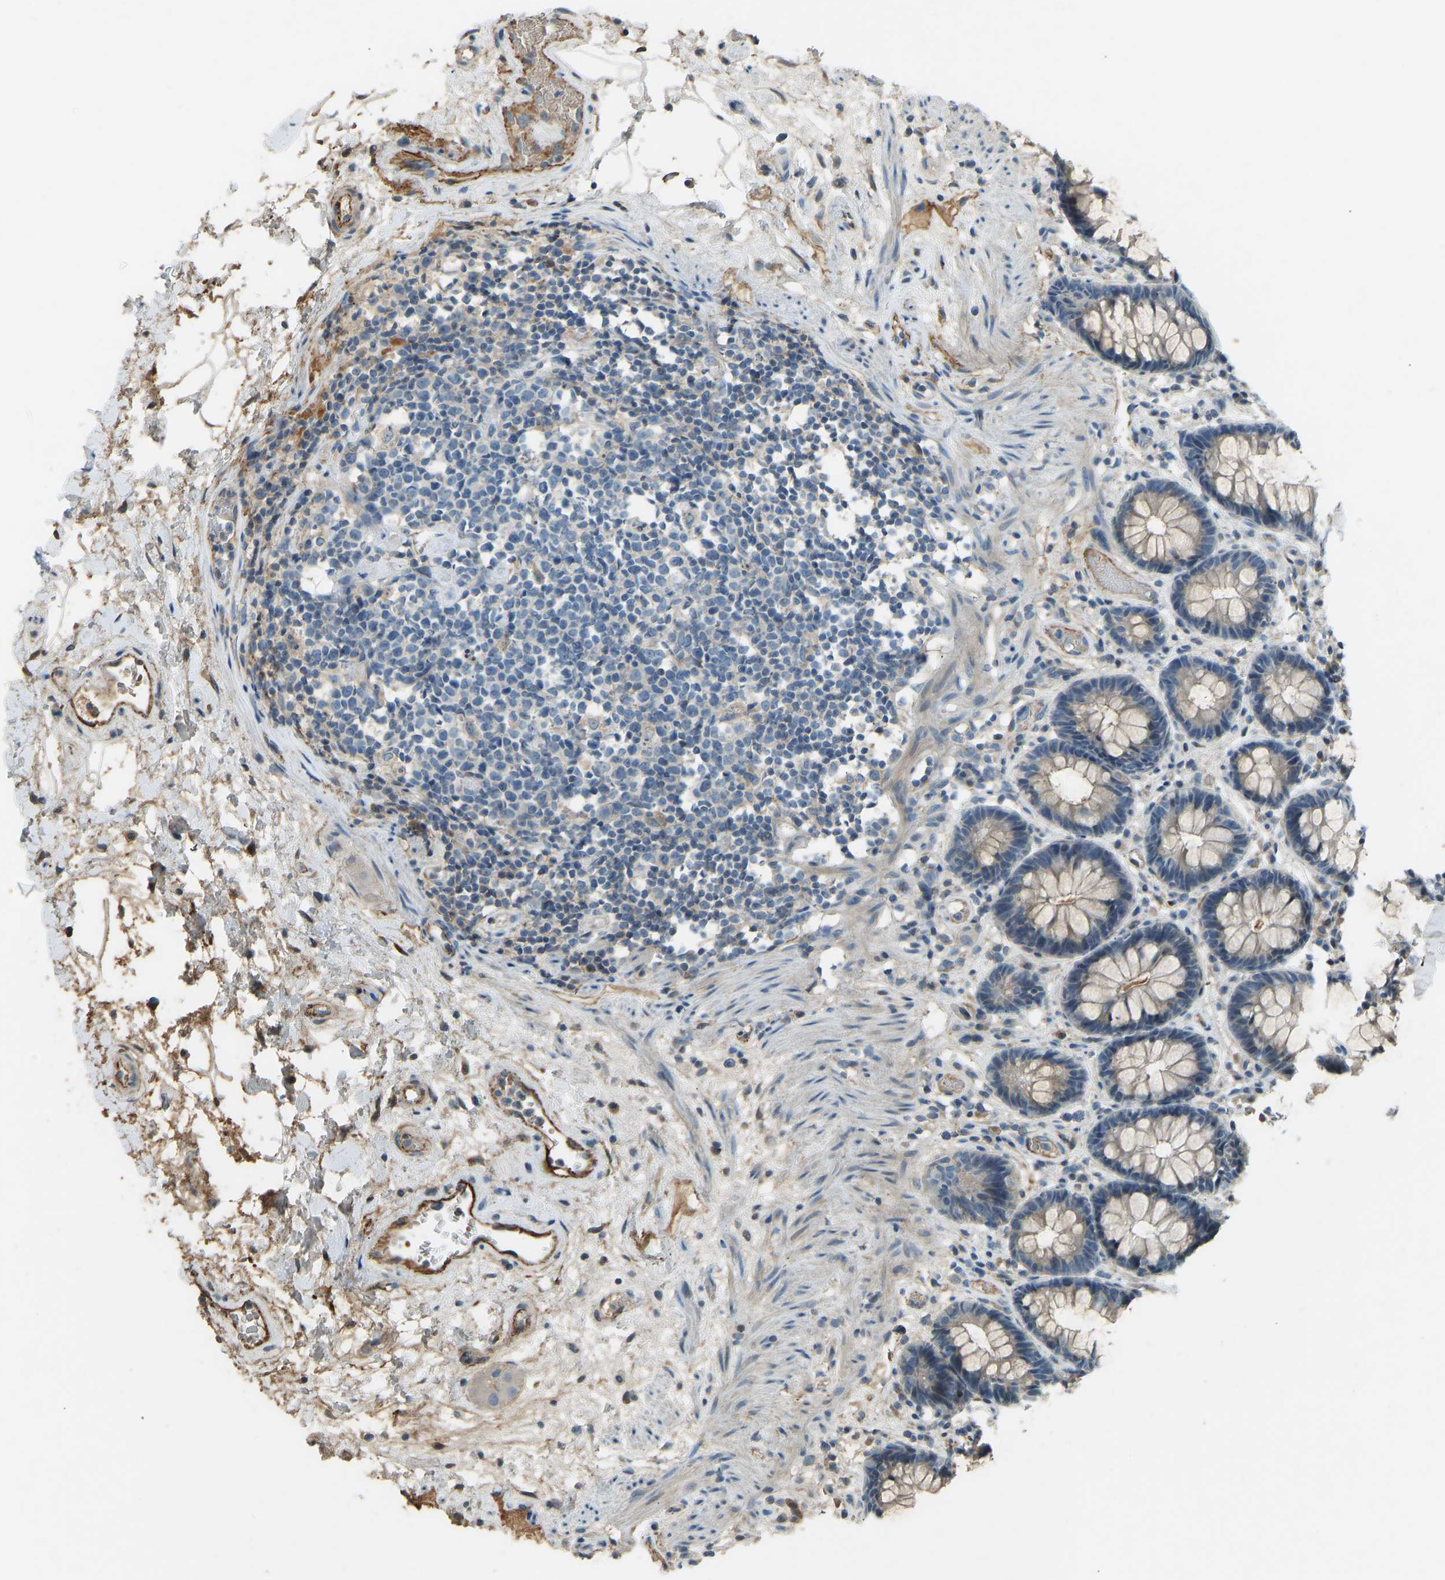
{"staining": {"intensity": "weak", "quantity": ">75%", "location": "cytoplasmic/membranous"}, "tissue": "rectum", "cell_type": "Glandular cells", "image_type": "normal", "snomed": [{"axis": "morphology", "description": "Normal tissue, NOS"}, {"axis": "topography", "description": "Rectum"}], "caption": "This is a histology image of IHC staining of normal rectum, which shows weak positivity in the cytoplasmic/membranous of glandular cells.", "gene": "FBLN2", "patient": {"sex": "male", "age": 64}}